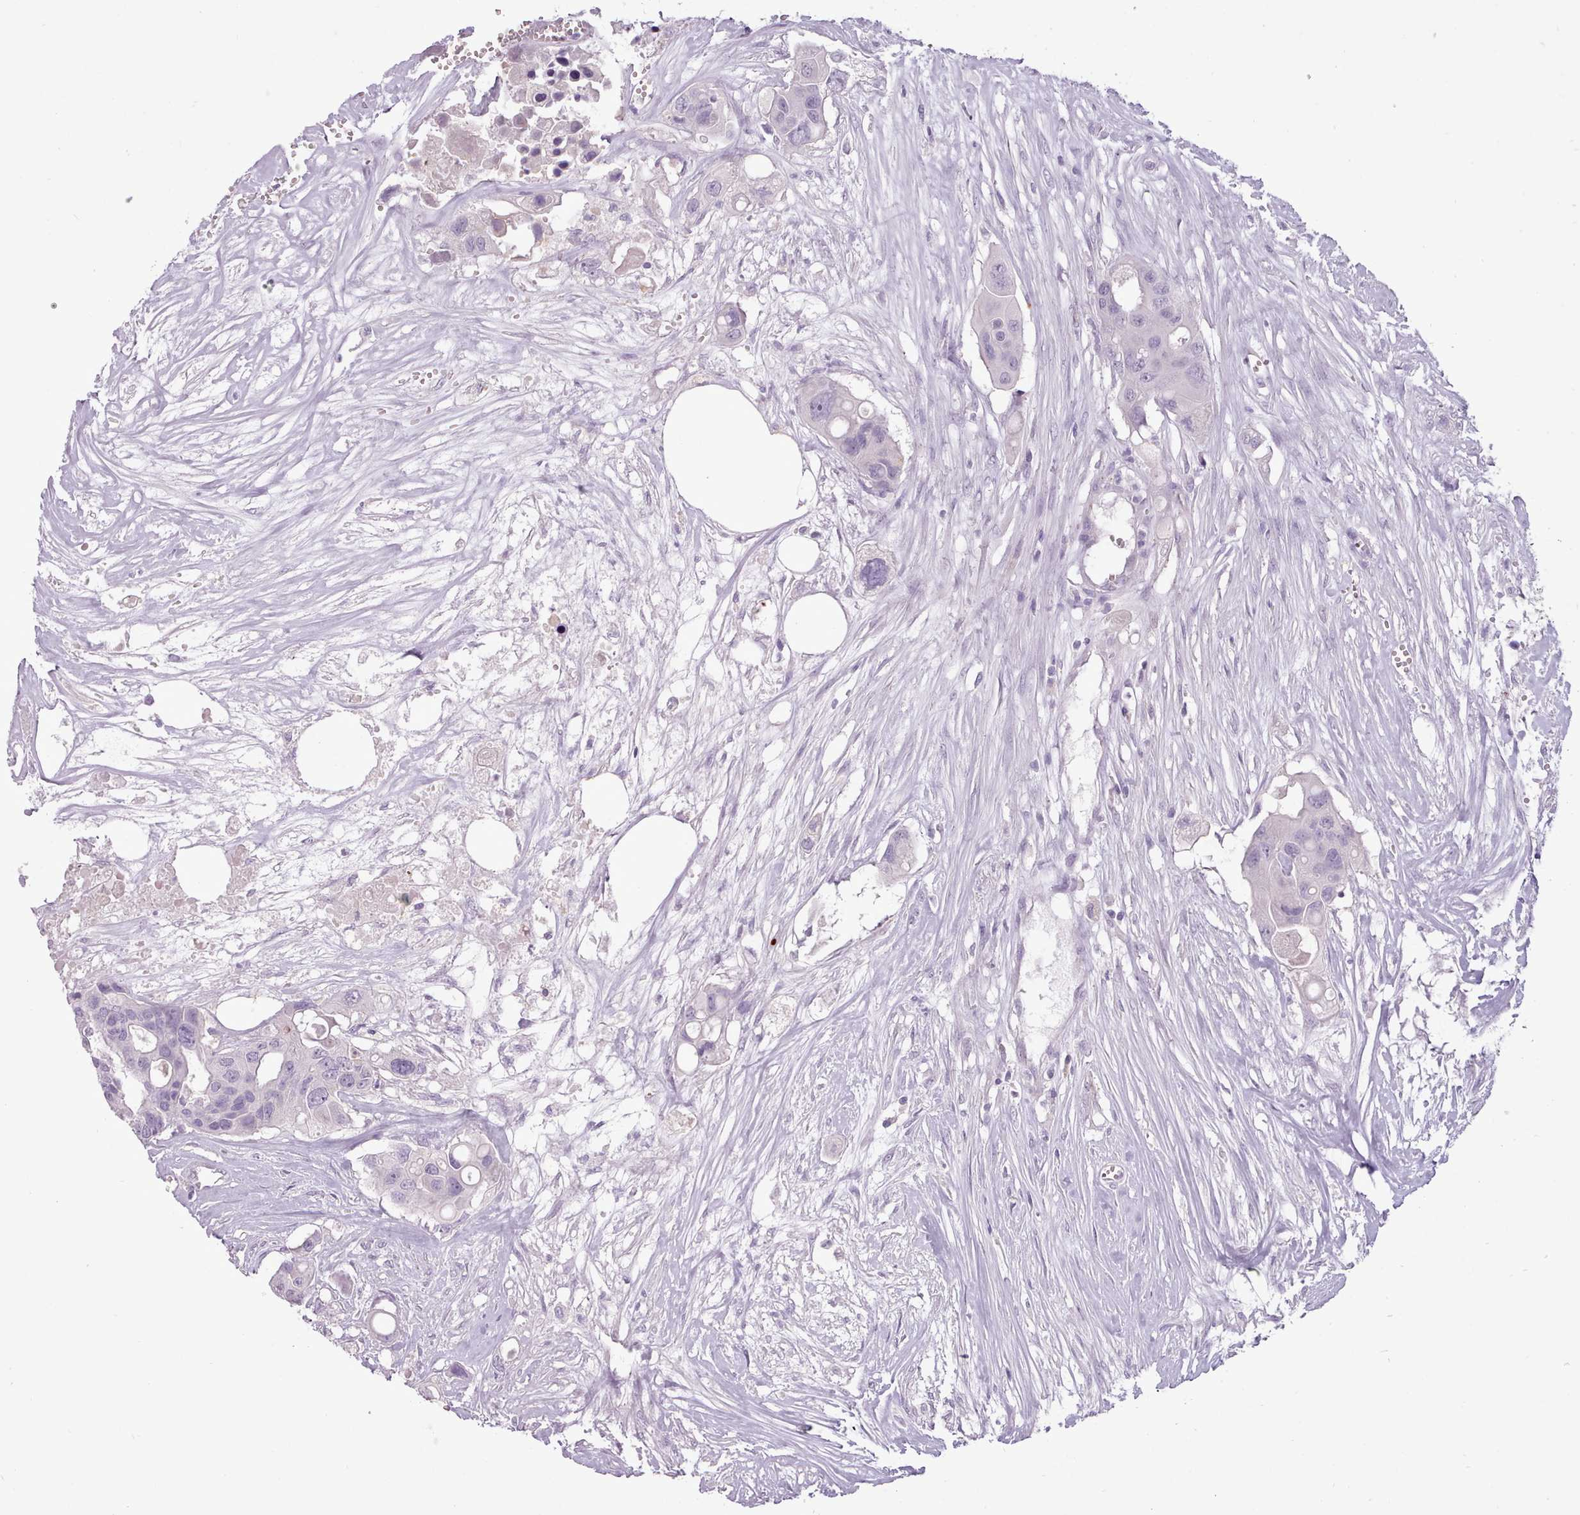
{"staining": {"intensity": "negative", "quantity": "none", "location": "none"}, "tissue": "colorectal cancer", "cell_type": "Tumor cells", "image_type": "cancer", "snomed": [{"axis": "morphology", "description": "Adenocarcinoma, NOS"}, {"axis": "topography", "description": "Colon"}], "caption": "Colorectal adenocarcinoma stained for a protein using IHC displays no positivity tumor cells.", "gene": "ATRAID", "patient": {"sex": "male", "age": 77}}